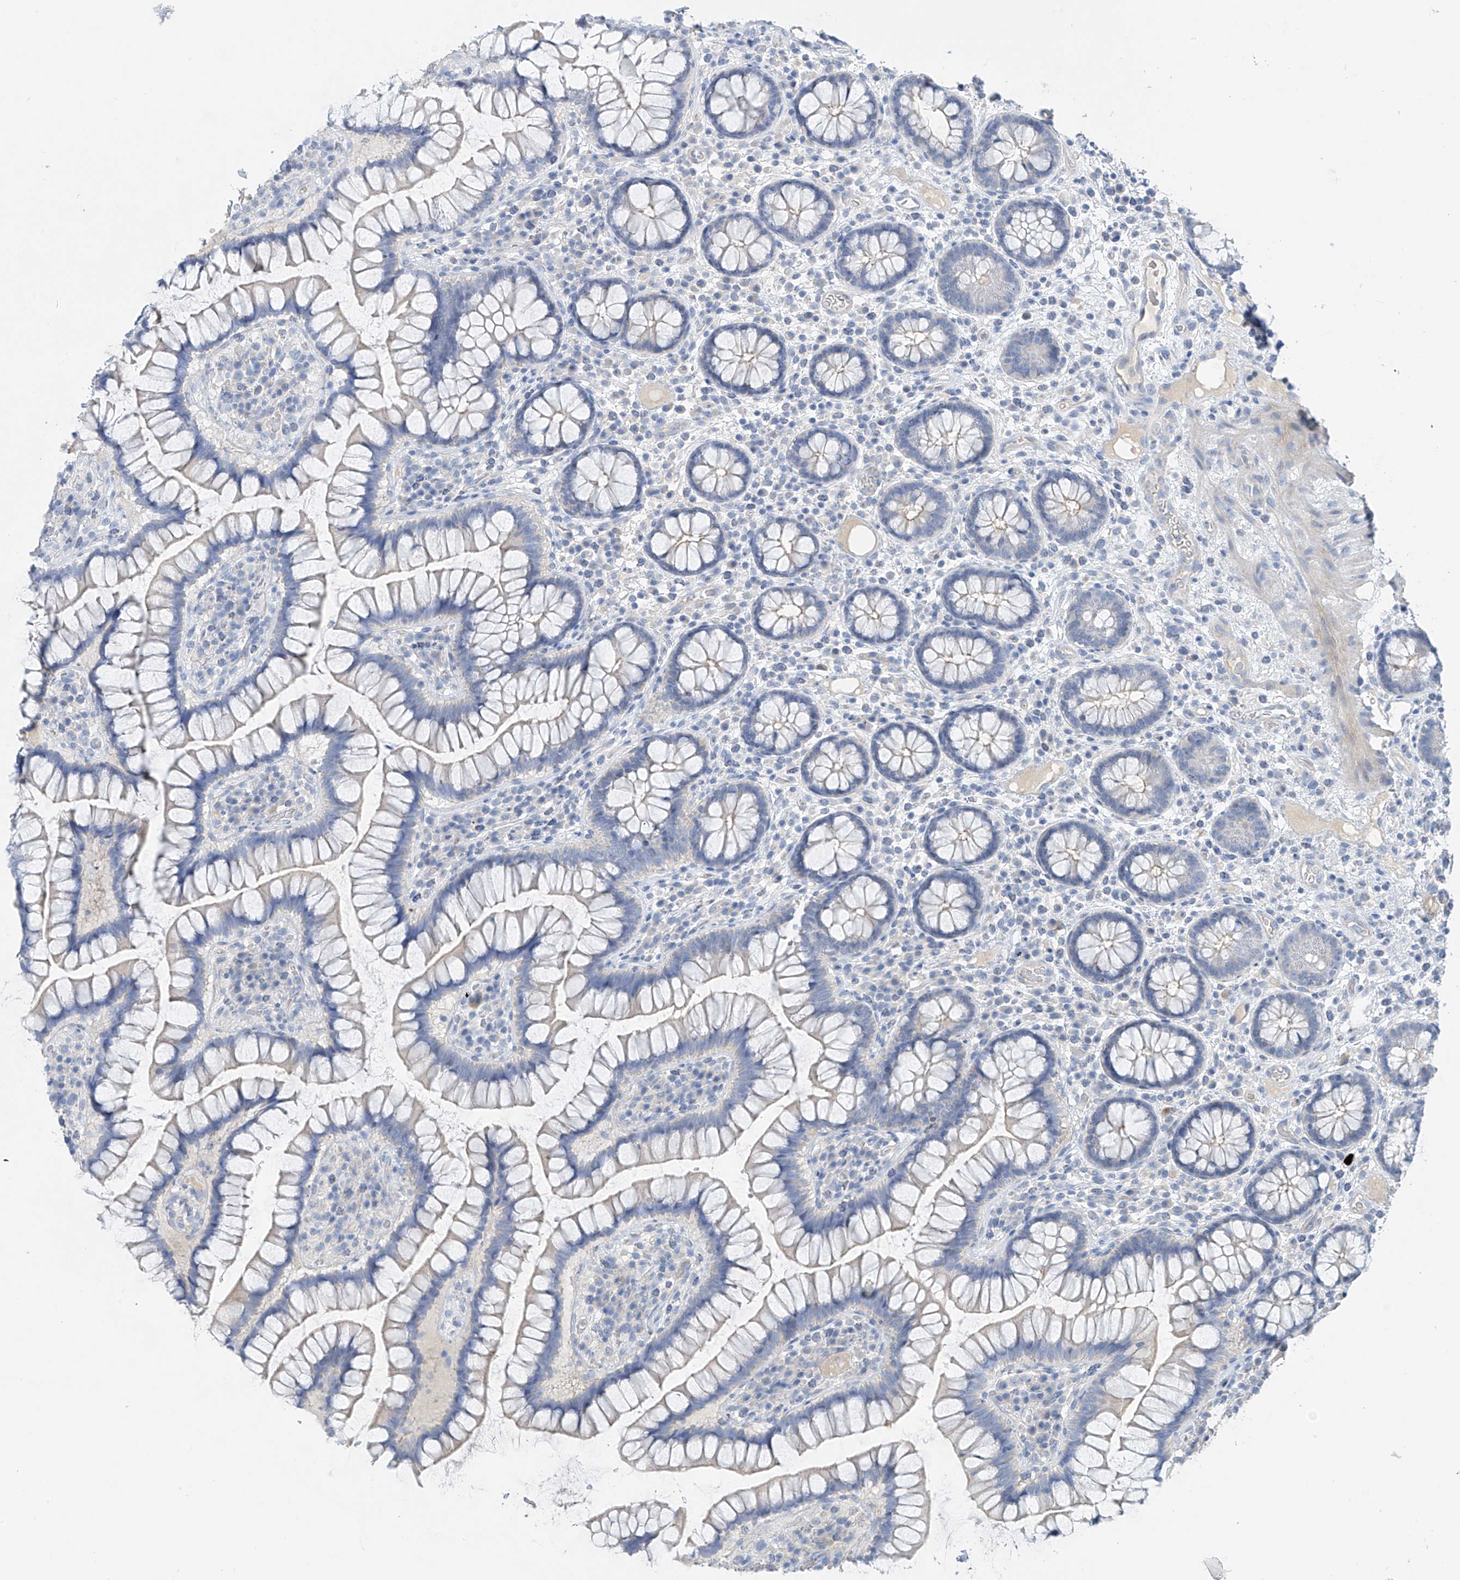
{"staining": {"intensity": "negative", "quantity": "none", "location": "none"}, "tissue": "colon", "cell_type": "Endothelial cells", "image_type": "normal", "snomed": [{"axis": "morphology", "description": "Normal tissue, NOS"}, {"axis": "topography", "description": "Colon"}], "caption": "A photomicrograph of colon stained for a protein exhibits no brown staining in endothelial cells. (DAB IHC, high magnification).", "gene": "PRSS12", "patient": {"sex": "female", "age": 79}}